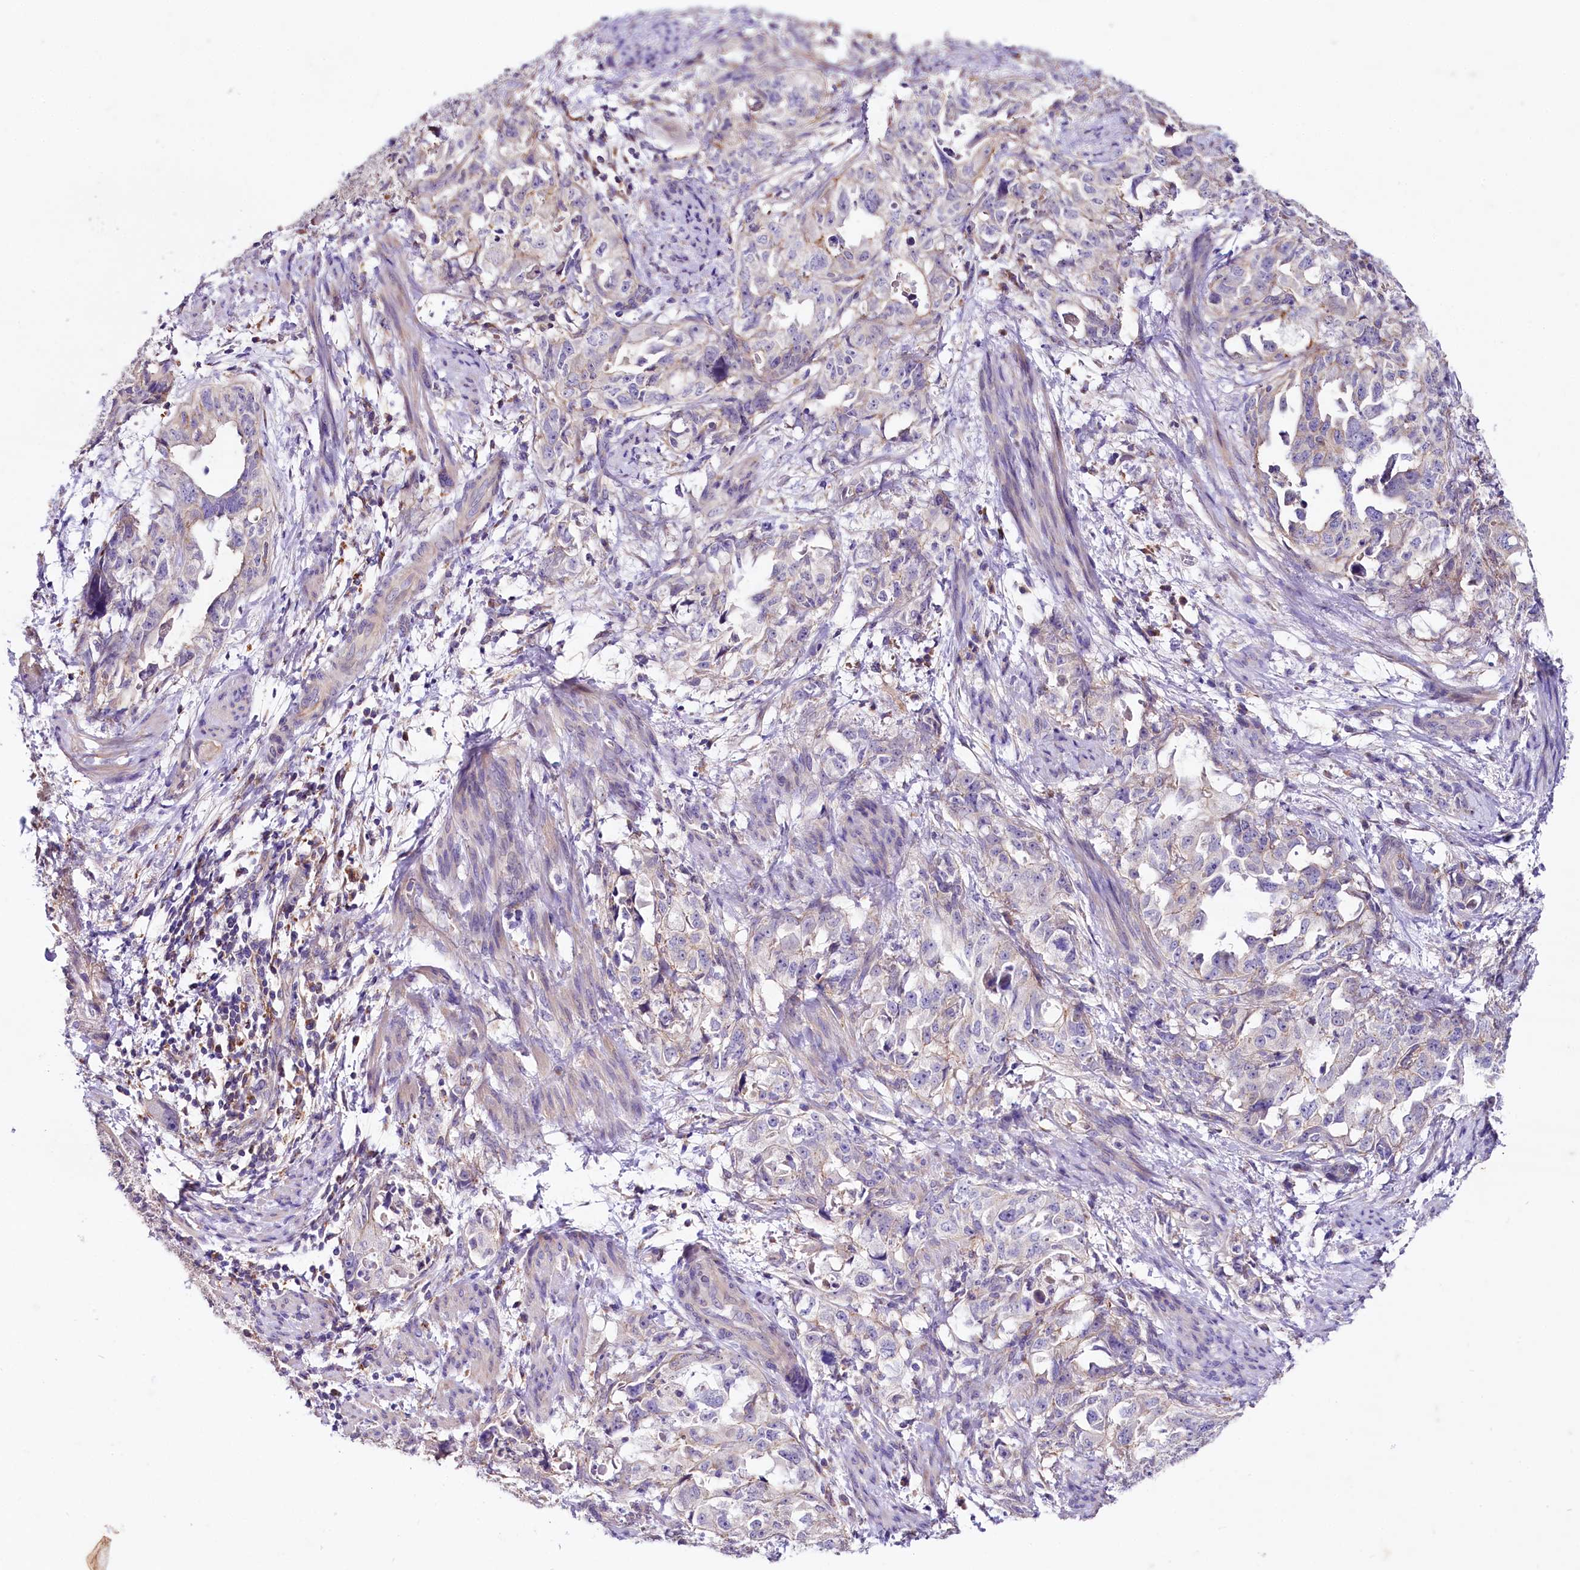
{"staining": {"intensity": "negative", "quantity": "none", "location": "none"}, "tissue": "endometrial cancer", "cell_type": "Tumor cells", "image_type": "cancer", "snomed": [{"axis": "morphology", "description": "Adenocarcinoma, NOS"}, {"axis": "topography", "description": "Endometrium"}], "caption": "Immunohistochemical staining of human endometrial adenocarcinoma demonstrates no significant positivity in tumor cells. (DAB (3,3'-diaminobenzidine) IHC with hematoxylin counter stain).", "gene": "SACM1L", "patient": {"sex": "female", "age": 65}}